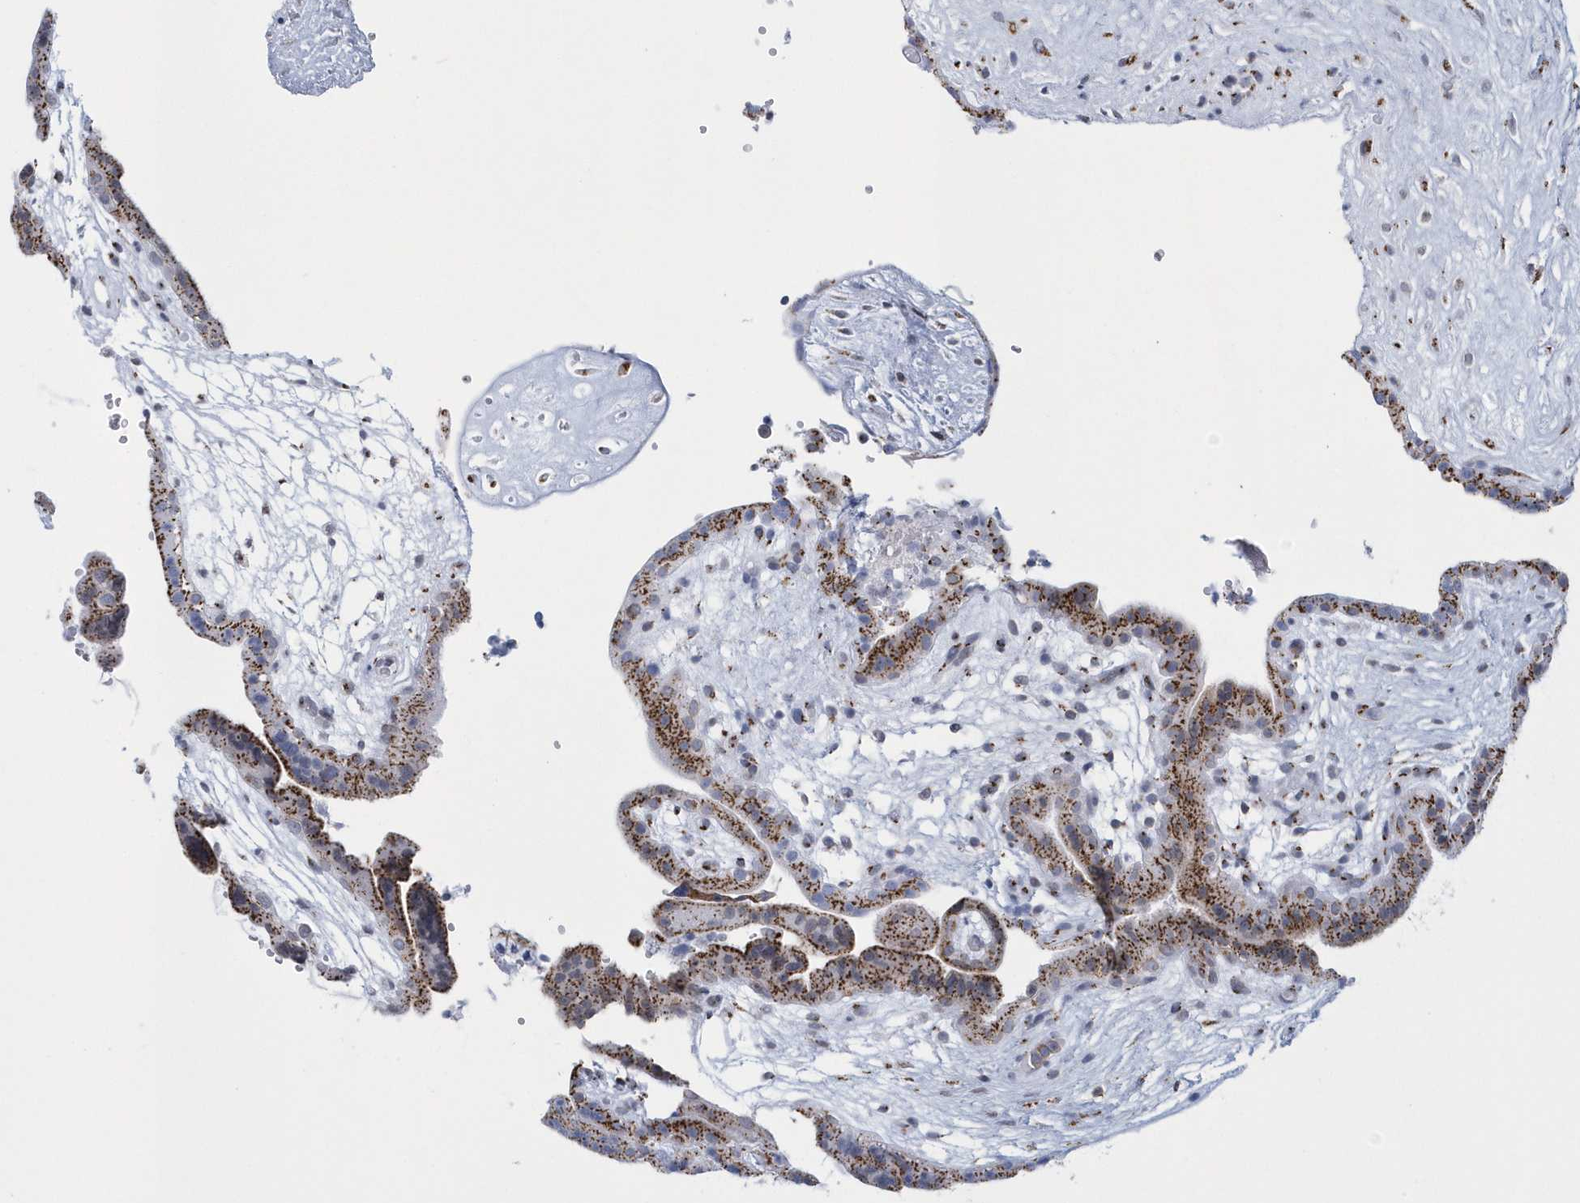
{"staining": {"intensity": "moderate", "quantity": ">75%", "location": "cytoplasmic/membranous"}, "tissue": "placenta", "cell_type": "Trophoblastic cells", "image_type": "normal", "snomed": [{"axis": "morphology", "description": "Normal tissue, NOS"}, {"axis": "topography", "description": "Placenta"}], "caption": "IHC histopathology image of unremarkable placenta: placenta stained using immunohistochemistry displays medium levels of moderate protein expression localized specifically in the cytoplasmic/membranous of trophoblastic cells, appearing as a cytoplasmic/membranous brown color.", "gene": "SLX9", "patient": {"sex": "female", "age": 18}}